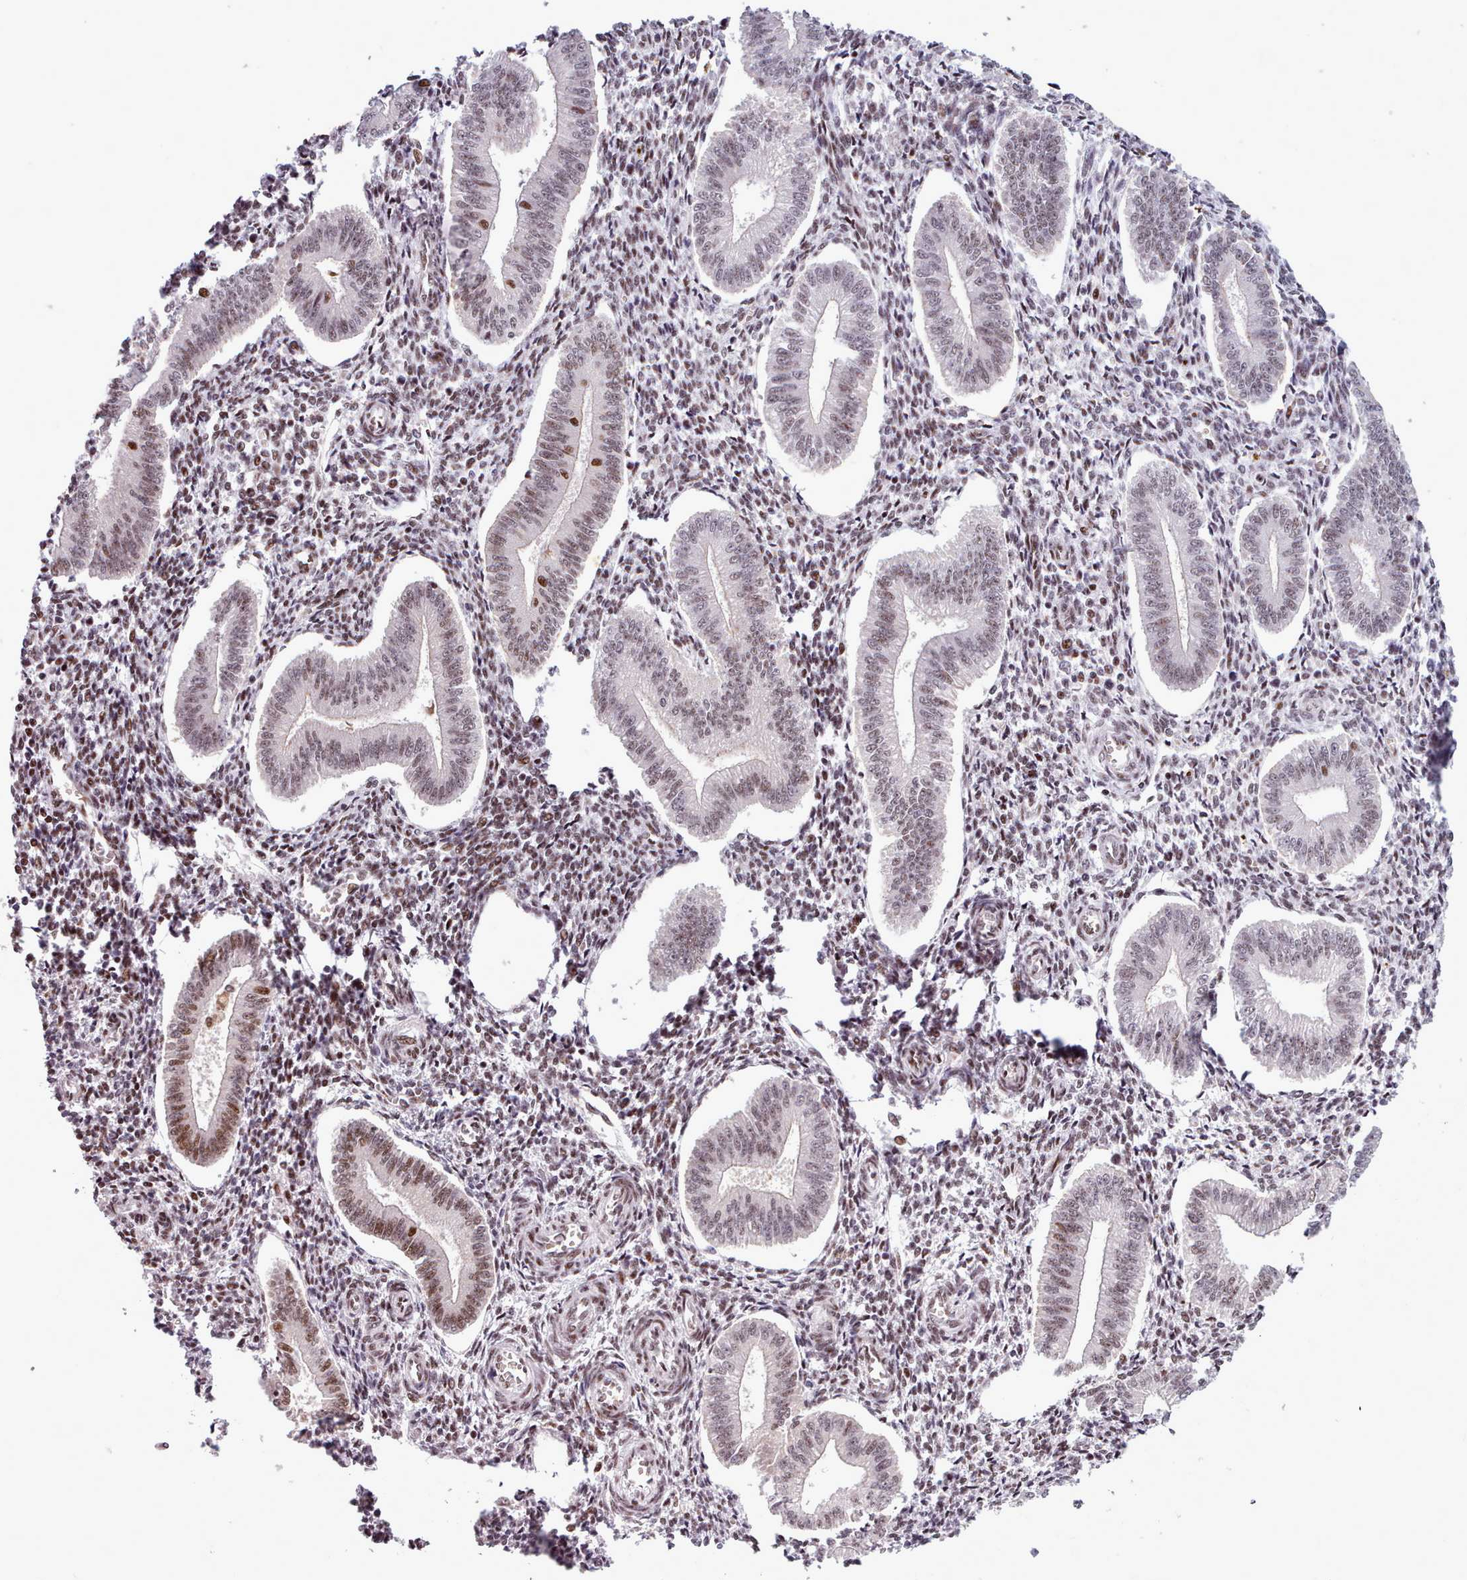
{"staining": {"intensity": "moderate", "quantity": ">75%", "location": "nuclear"}, "tissue": "endometrium", "cell_type": "Cells in endometrial stroma", "image_type": "normal", "snomed": [{"axis": "morphology", "description": "Normal tissue, NOS"}, {"axis": "topography", "description": "Endometrium"}], "caption": "Protein expression analysis of unremarkable endometrium reveals moderate nuclear staining in approximately >75% of cells in endometrial stroma.", "gene": "SRSF4", "patient": {"sex": "female", "age": 34}}